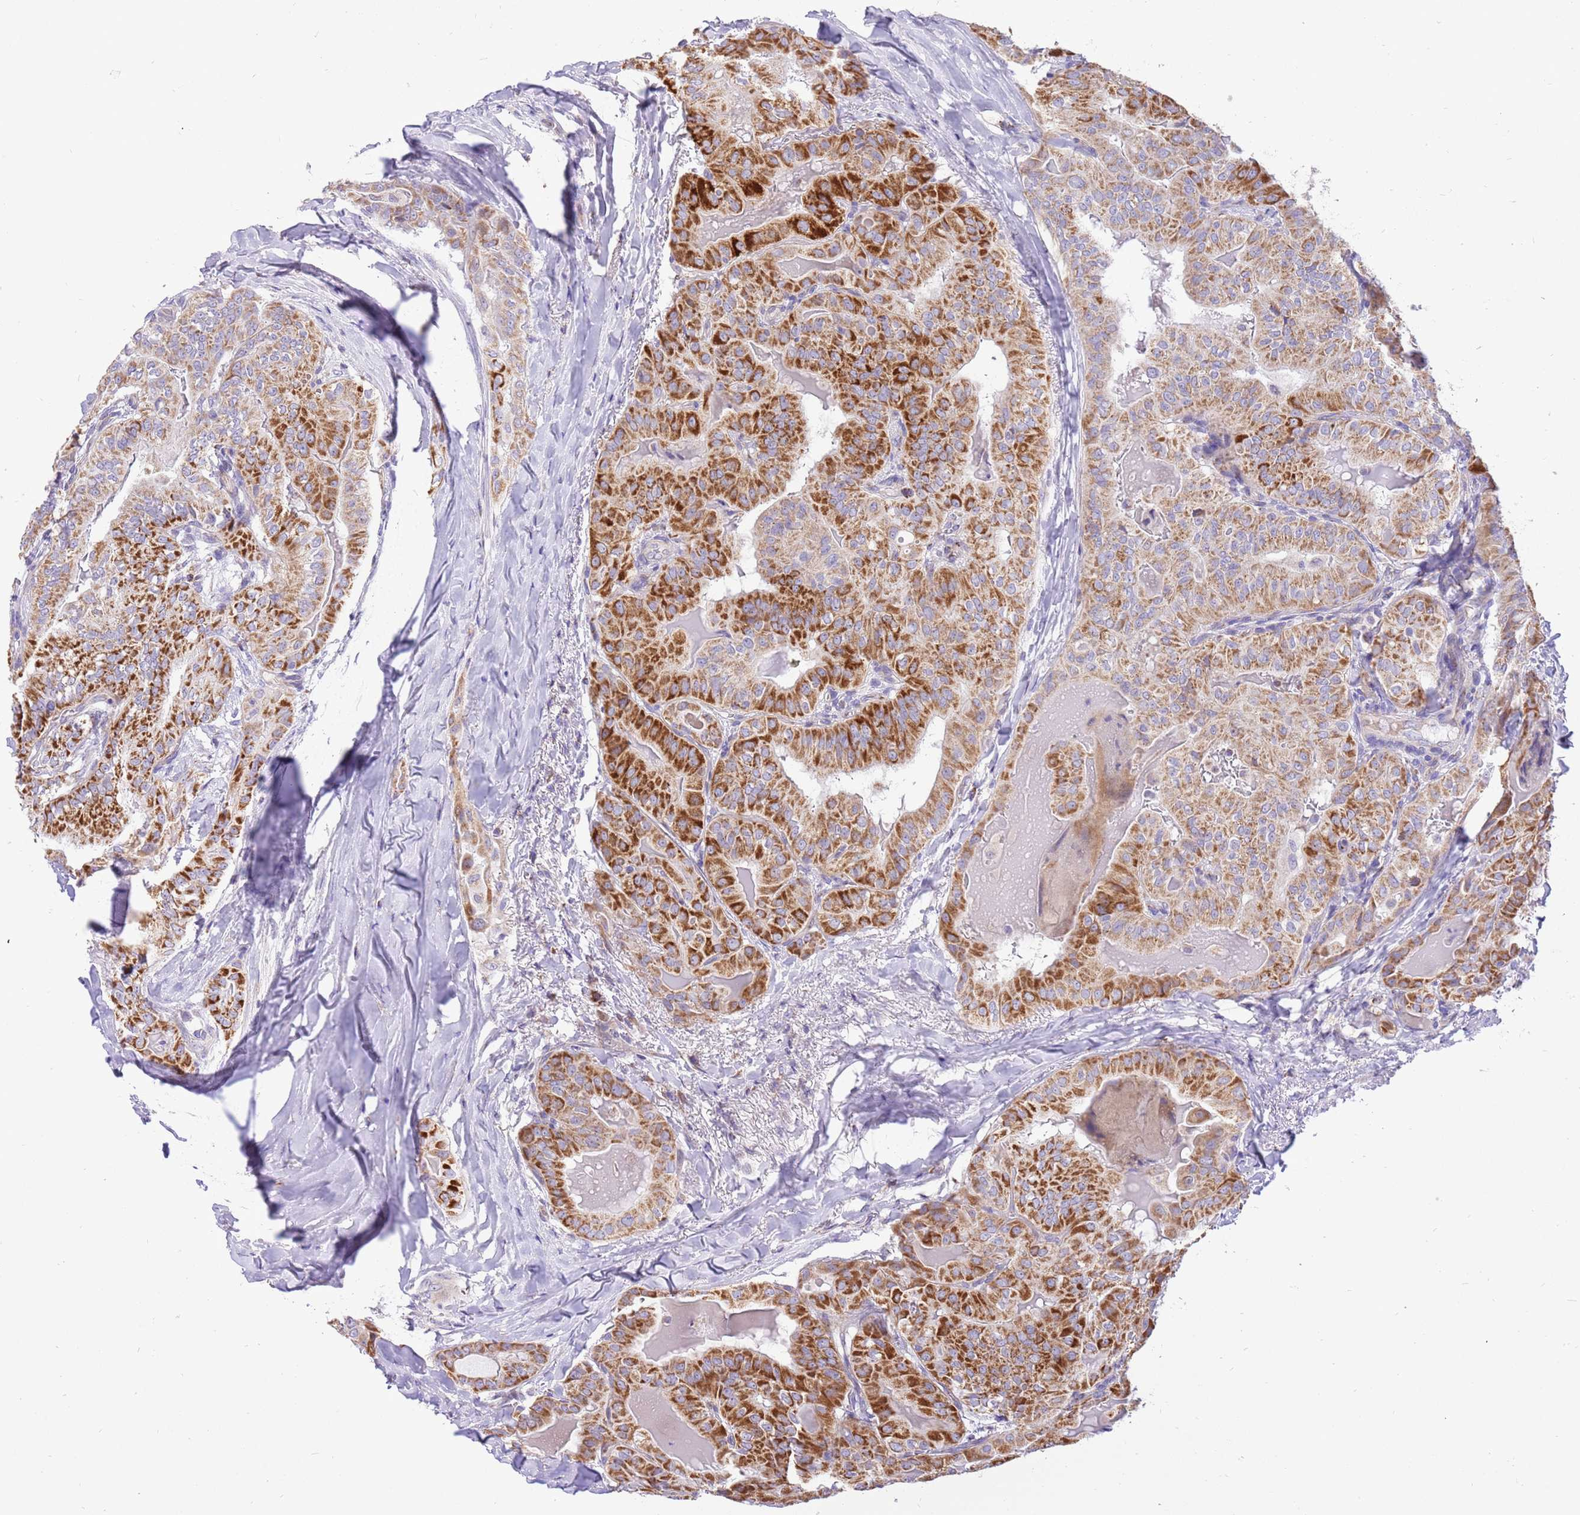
{"staining": {"intensity": "strong", "quantity": ">75%", "location": "cytoplasmic/membranous"}, "tissue": "thyroid cancer", "cell_type": "Tumor cells", "image_type": "cancer", "snomed": [{"axis": "morphology", "description": "Papillary adenocarcinoma, NOS"}, {"axis": "topography", "description": "Thyroid gland"}], "caption": "DAB (3,3'-diaminobenzidine) immunohistochemical staining of thyroid cancer (papillary adenocarcinoma) demonstrates strong cytoplasmic/membranous protein staining in approximately >75% of tumor cells.", "gene": "COX17", "patient": {"sex": "female", "age": 68}}